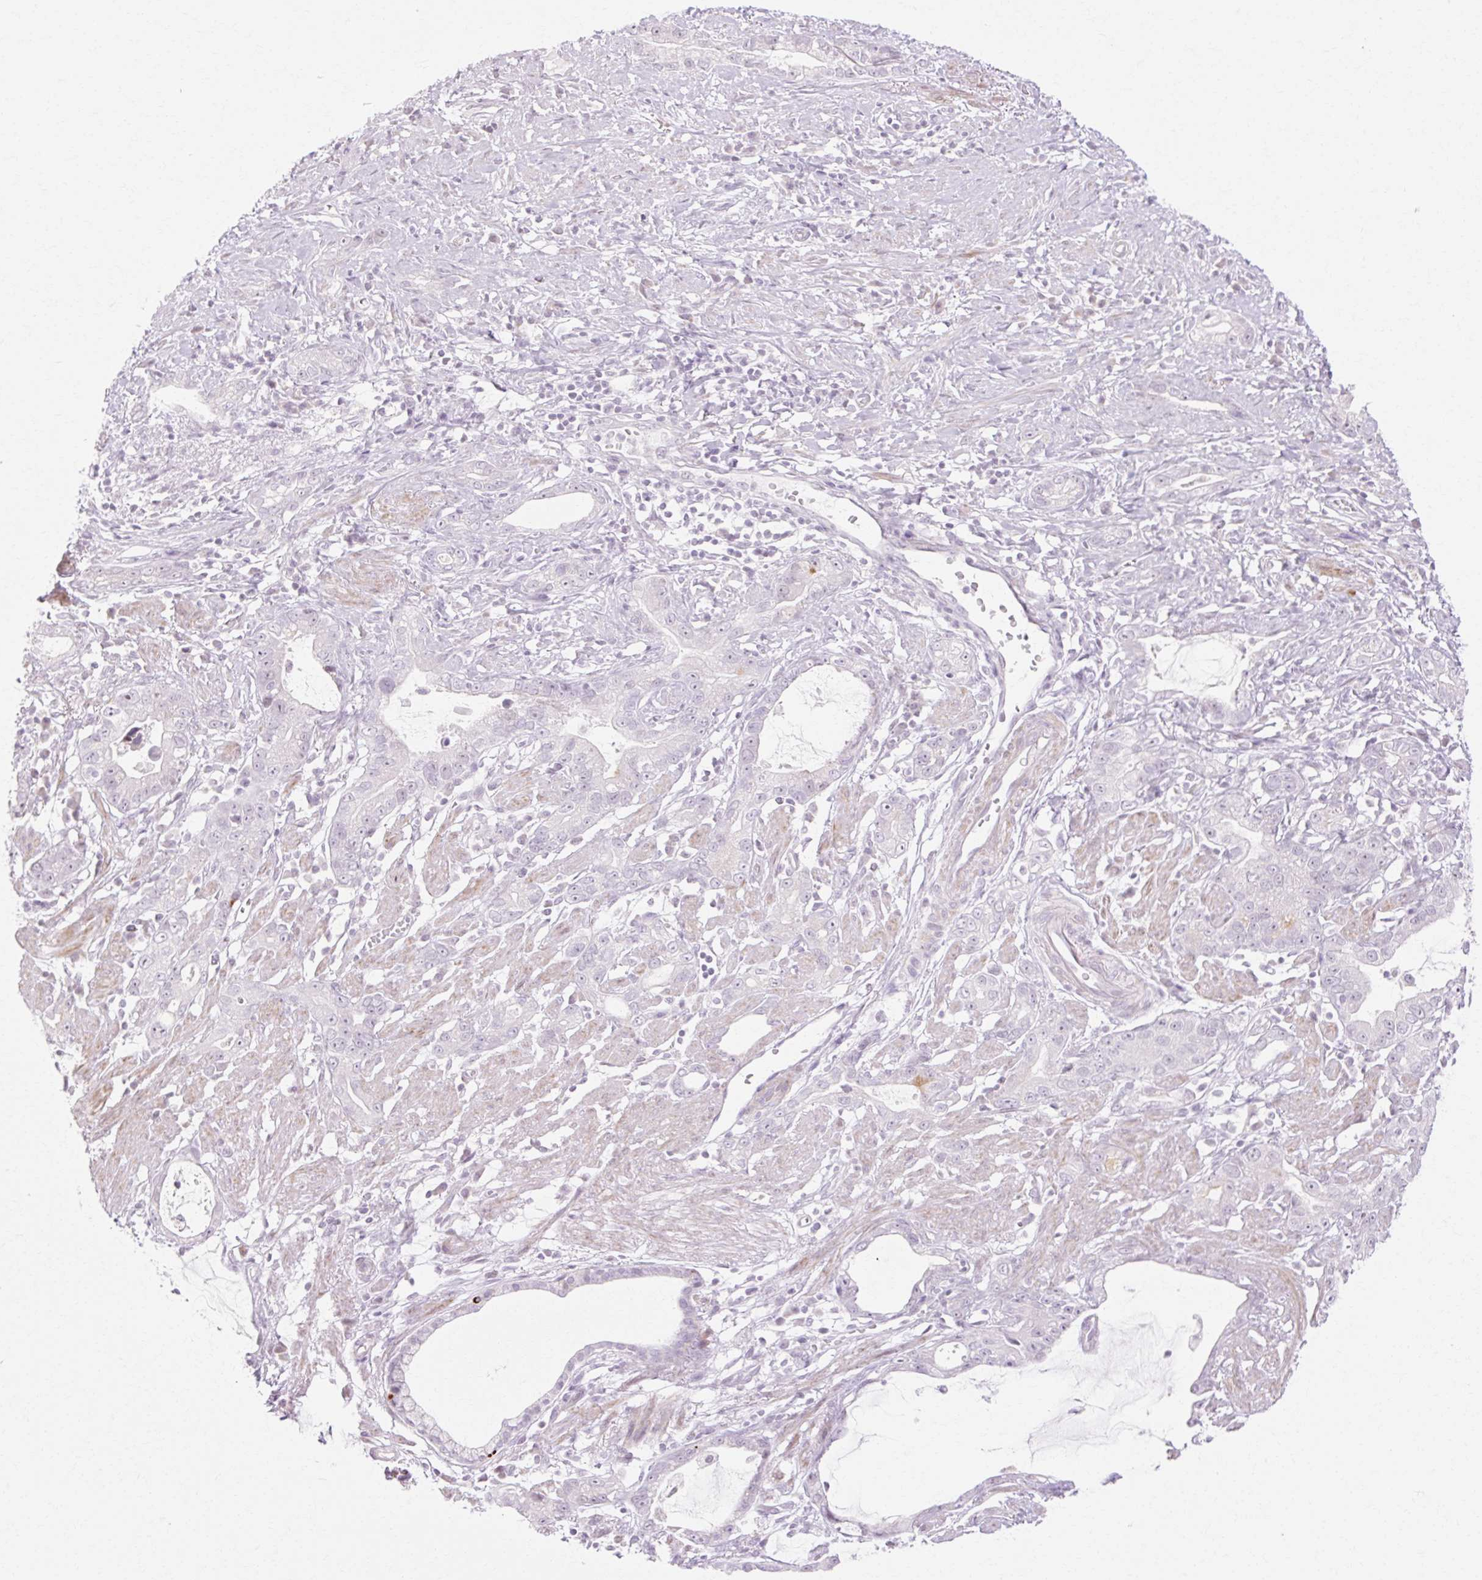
{"staining": {"intensity": "negative", "quantity": "none", "location": "none"}, "tissue": "stomach cancer", "cell_type": "Tumor cells", "image_type": "cancer", "snomed": [{"axis": "morphology", "description": "Adenocarcinoma, NOS"}, {"axis": "topography", "description": "Stomach"}], "caption": "An IHC histopathology image of adenocarcinoma (stomach) is shown. There is no staining in tumor cells of adenocarcinoma (stomach).", "gene": "C3orf49", "patient": {"sex": "male", "age": 55}}